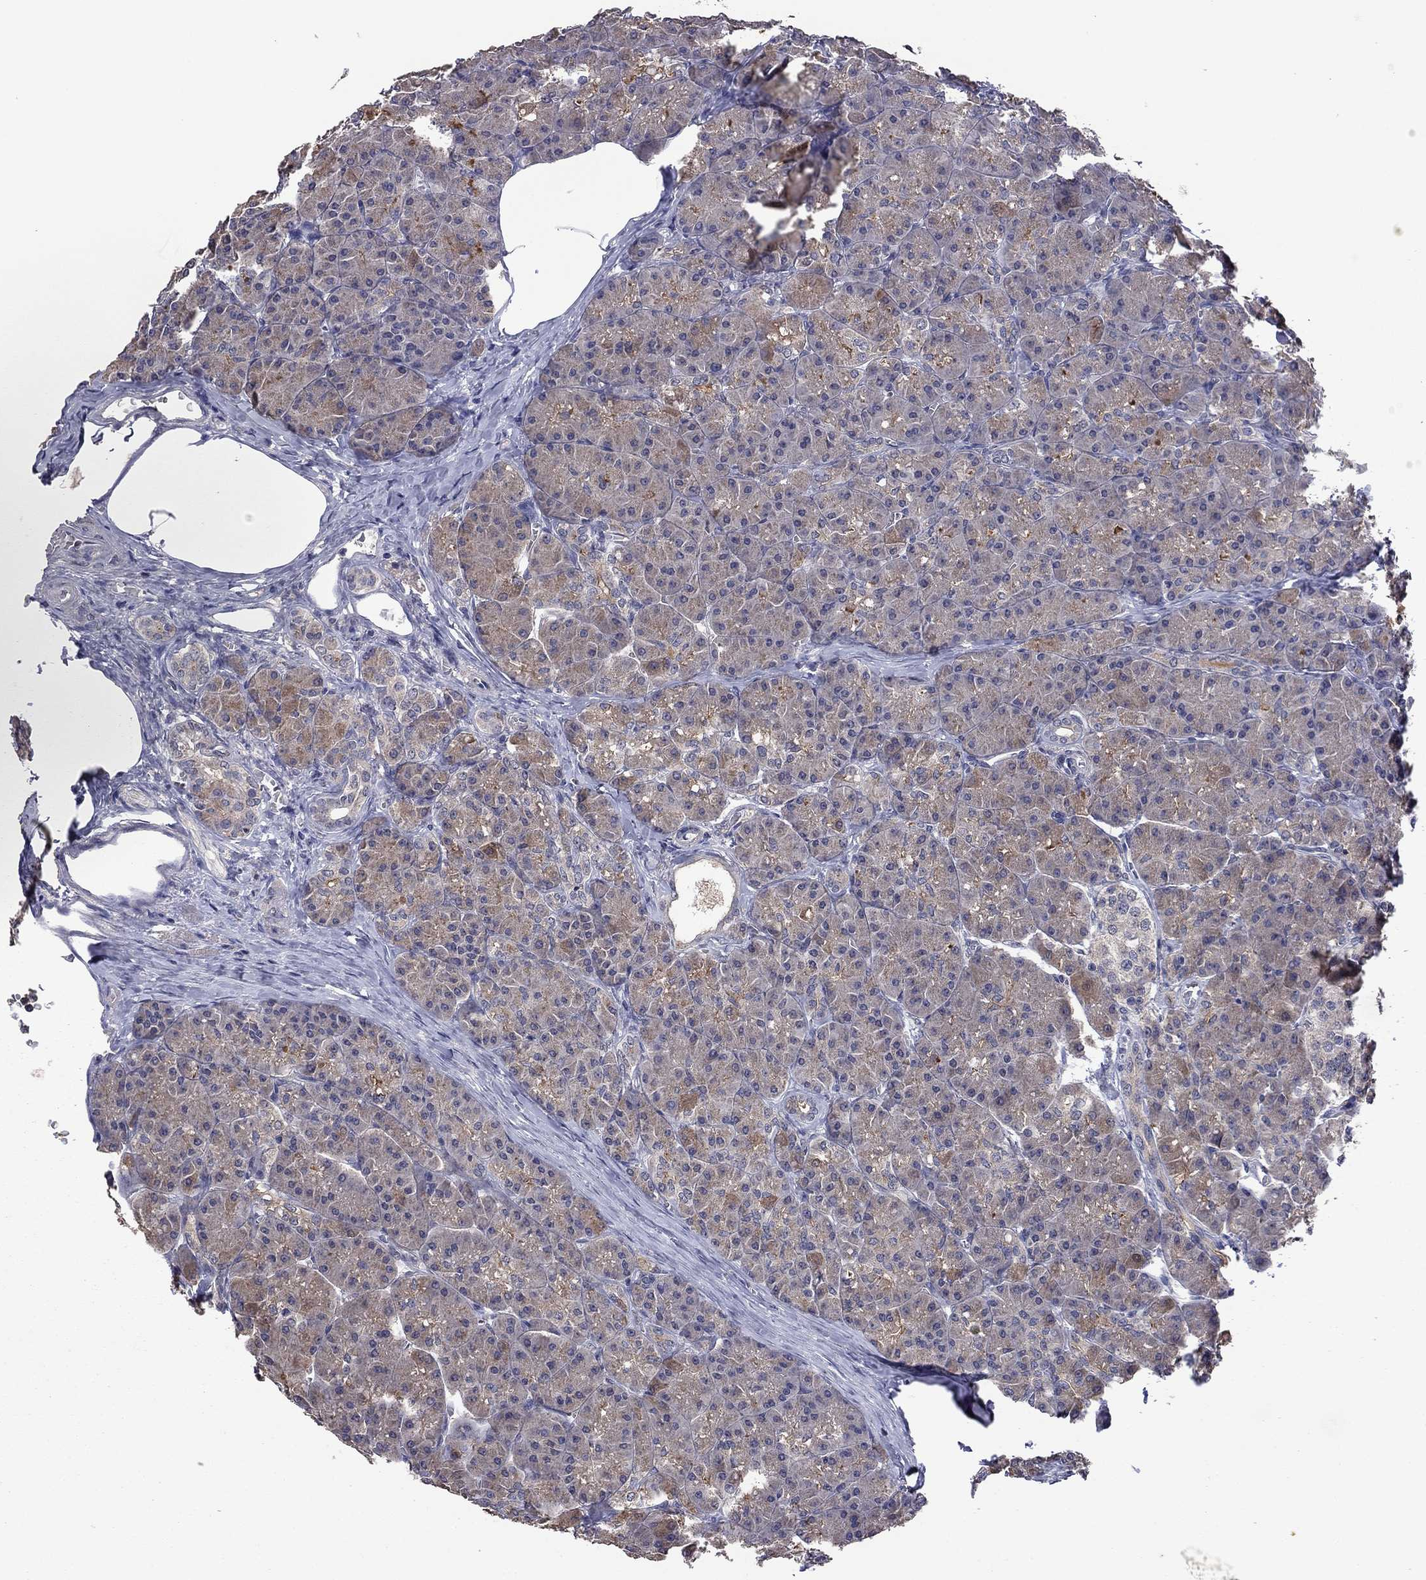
{"staining": {"intensity": "moderate", "quantity": "<25%", "location": "cytoplasmic/membranous"}, "tissue": "pancreas", "cell_type": "Exocrine glandular cells", "image_type": "normal", "snomed": [{"axis": "morphology", "description": "Normal tissue, NOS"}, {"axis": "topography", "description": "Pancreas"}], "caption": "This photomicrograph exhibits immunohistochemistry (IHC) staining of normal pancreas, with low moderate cytoplasmic/membranous expression in about <25% of exocrine glandular cells.", "gene": "TSNARE1", "patient": {"sex": "male", "age": 57}}